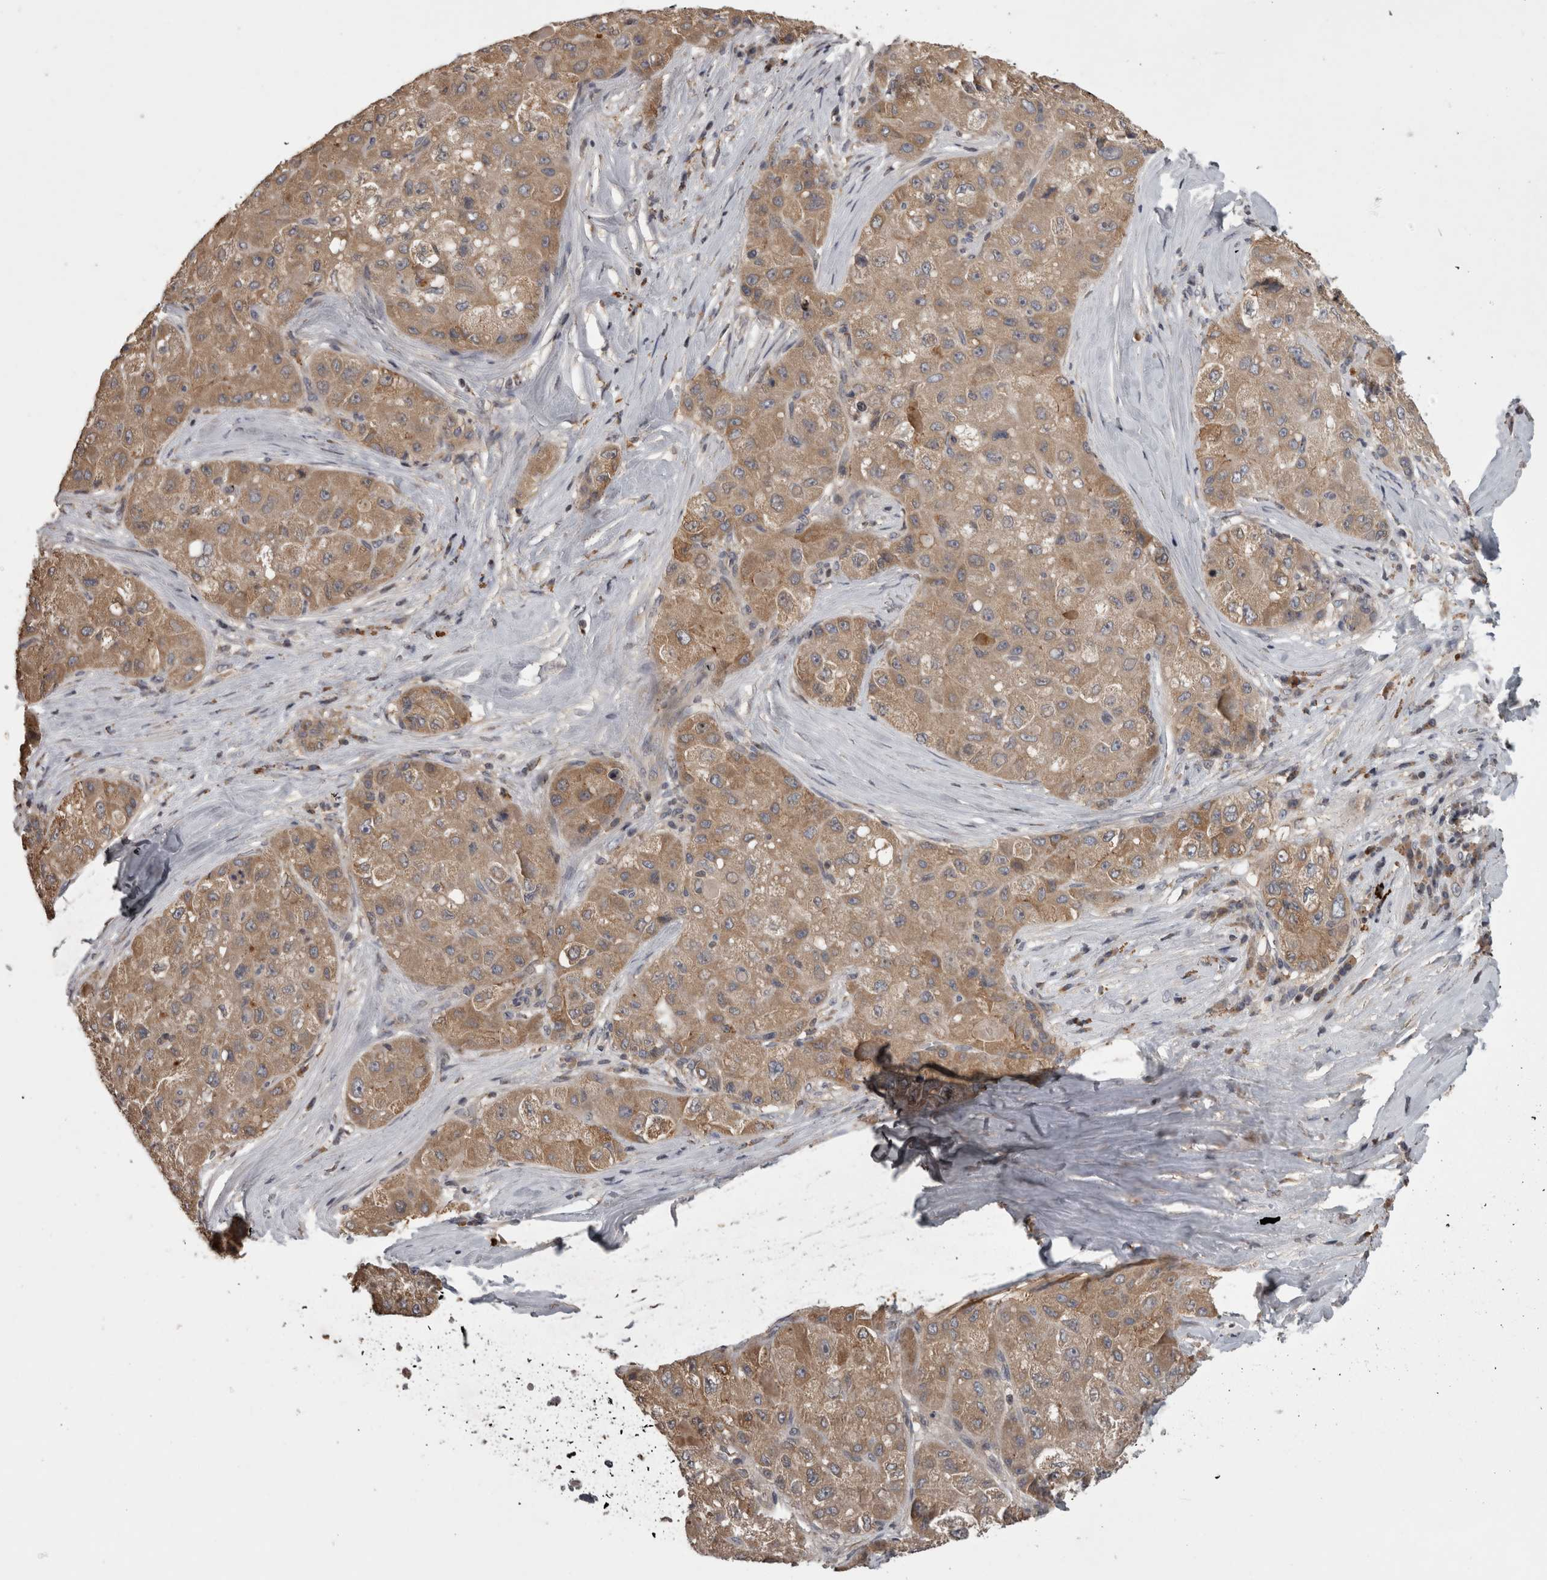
{"staining": {"intensity": "weak", "quantity": ">75%", "location": "cytoplasmic/membranous"}, "tissue": "liver cancer", "cell_type": "Tumor cells", "image_type": "cancer", "snomed": [{"axis": "morphology", "description": "Carcinoma, Hepatocellular, NOS"}, {"axis": "topography", "description": "Liver"}], "caption": "The immunohistochemical stain labels weak cytoplasmic/membranous staining in tumor cells of liver hepatocellular carcinoma tissue.", "gene": "PCM1", "patient": {"sex": "male", "age": 80}}